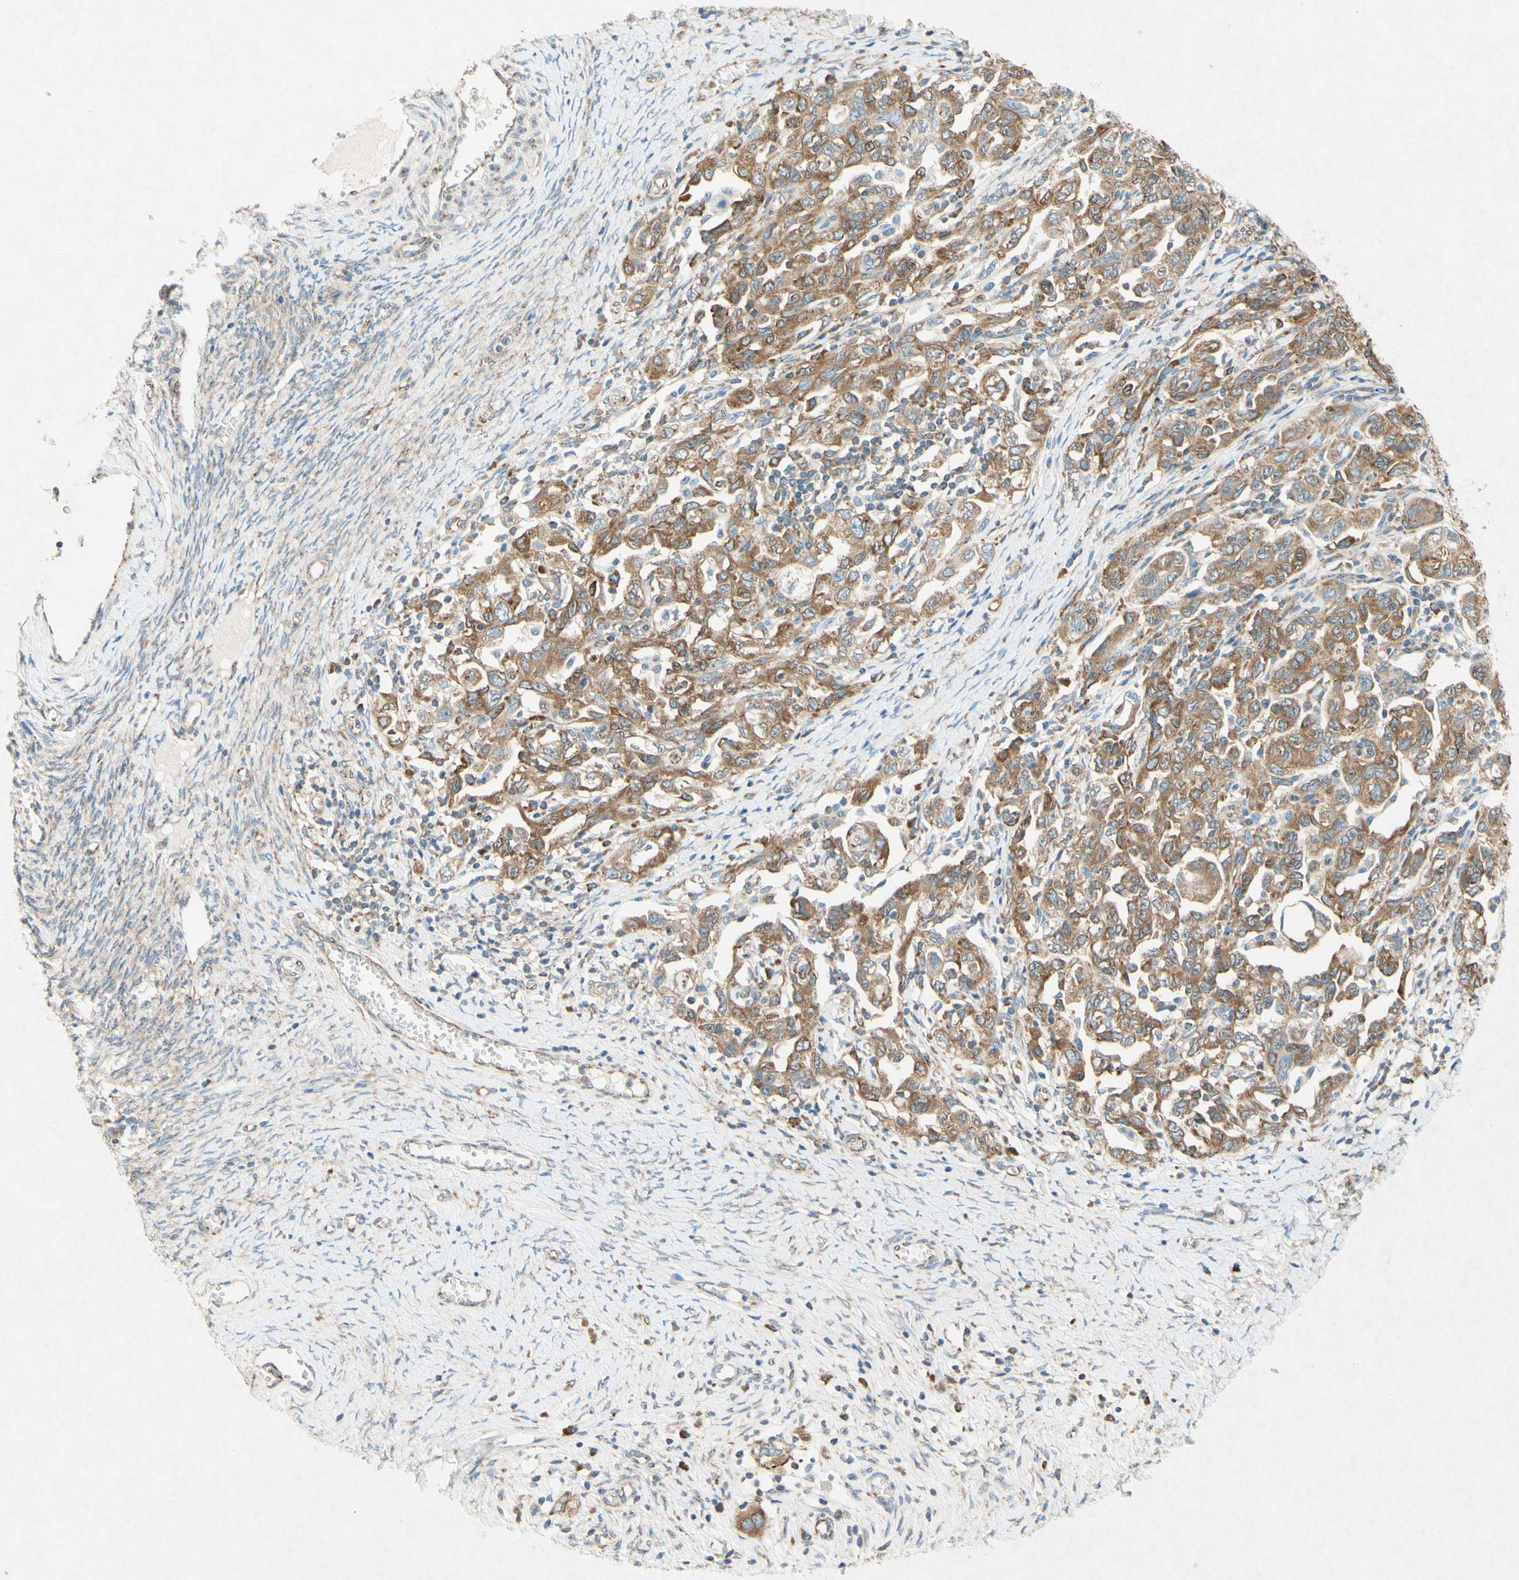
{"staining": {"intensity": "moderate", "quantity": "25%-75%", "location": "cytoplasmic/membranous"}, "tissue": "ovarian cancer", "cell_type": "Tumor cells", "image_type": "cancer", "snomed": [{"axis": "morphology", "description": "Carcinoma, NOS"}, {"axis": "morphology", "description": "Cystadenocarcinoma, serous, NOS"}, {"axis": "topography", "description": "Ovary"}], "caption": "Human ovarian cancer (carcinoma) stained for a protein (brown) displays moderate cytoplasmic/membranous positive positivity in approximately 25%-75% of tumor cells.", "gene": "PABPC1", "patient": {"sex": "female", "age": 69}}